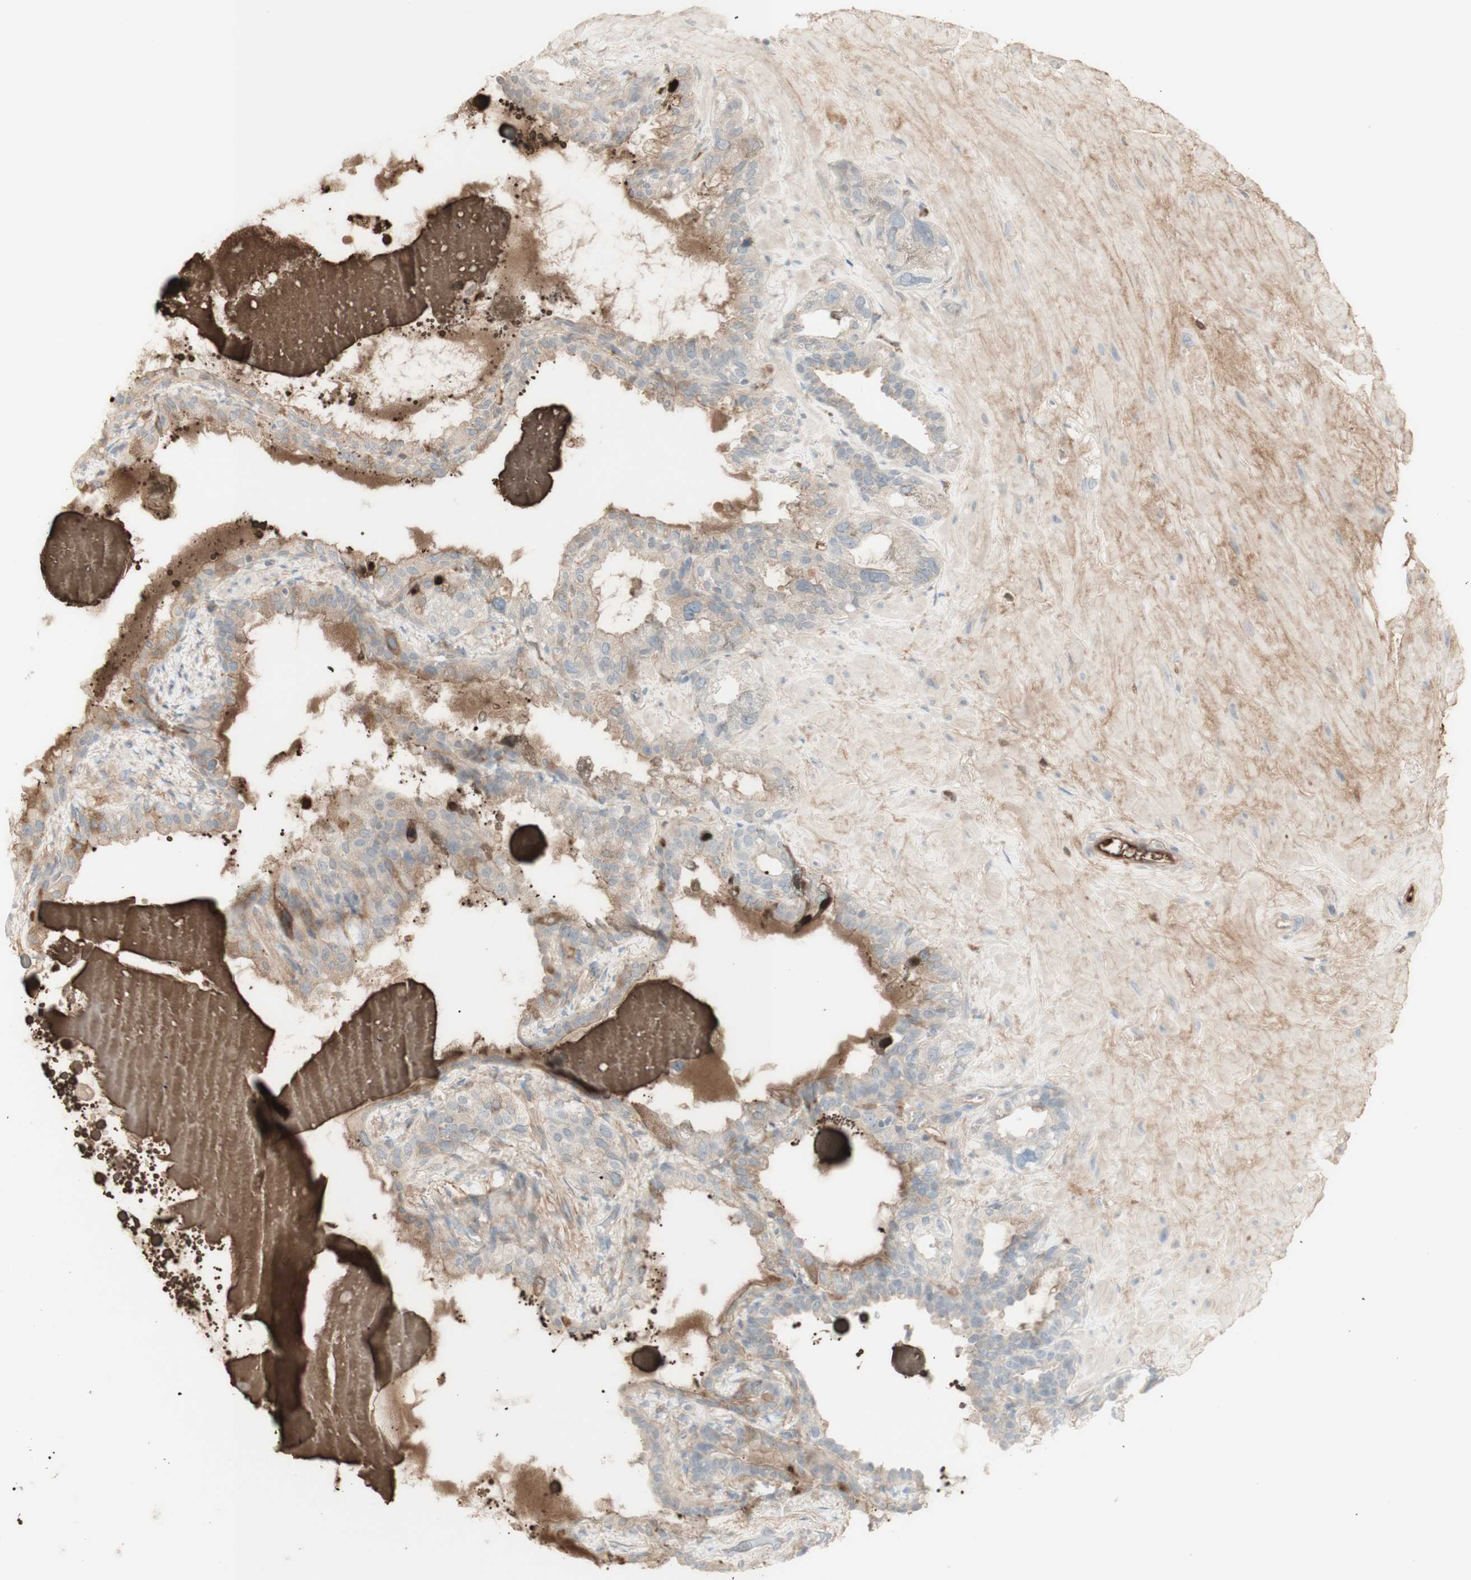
{"staining": {"intensity": "moderate", "quantity": "25%-75%", "location": "cytoplasmic/membranous"}, "tissue": "seminal vesicle", "cell_type": "Glandular cells", "image_type": "normal", "snomed": [{"axis": "morphology", "description": "Normal tissue, NOS"}, {"axis": "topography", "description": "Seminal veicle"}], "caption": "Moderate cytoplasmic/membranous staining for a protein is seen in approximately 25%-75% of glandular cells of normal seminal vesicle using immunohistochemistry.", "gene": "NID1", "patient": {"sex": "male", "age": 68}}